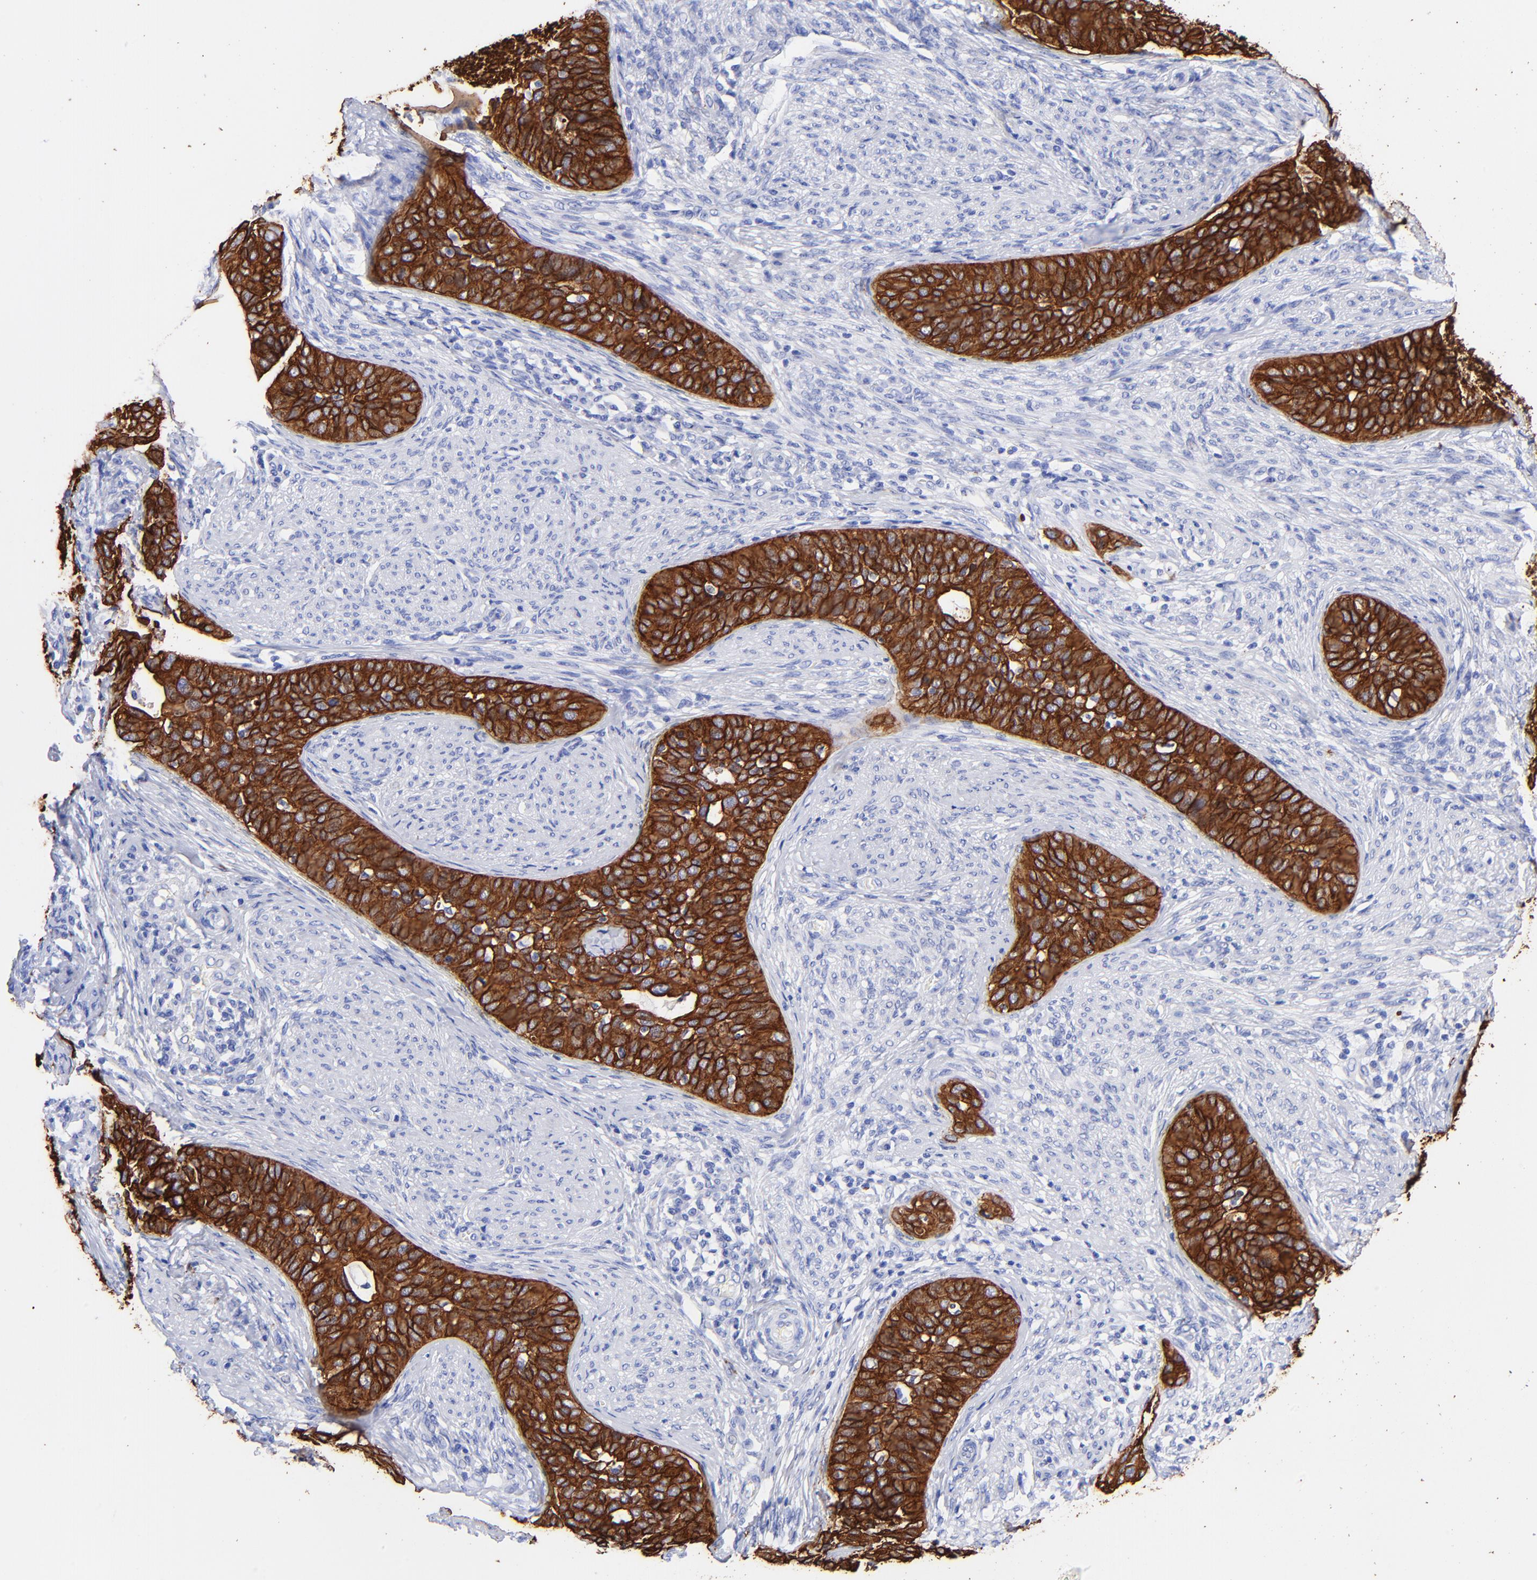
{"staining": {"intensity": "strong", "quantity": ">75%", "location": "cytoplasmic/membranous"}, "tissue": "cervical cancer", "cell_type": "Tumor cells", "image_type": "cancer", "snomed": [{"axis": "morphology", "description": "Squamous cell carcinoma, NOS"}, {"axis": "topography", "description": "Cervix"}], "caption": "DAB immunohistochemical staining of human cervical squamous cell carcinoma displays strong cytoplasmic/membranous protein positivity in approximately >75% of tumor cells.", "gene": "KRT19", "patient": {"sex": "female", "age": 31}}